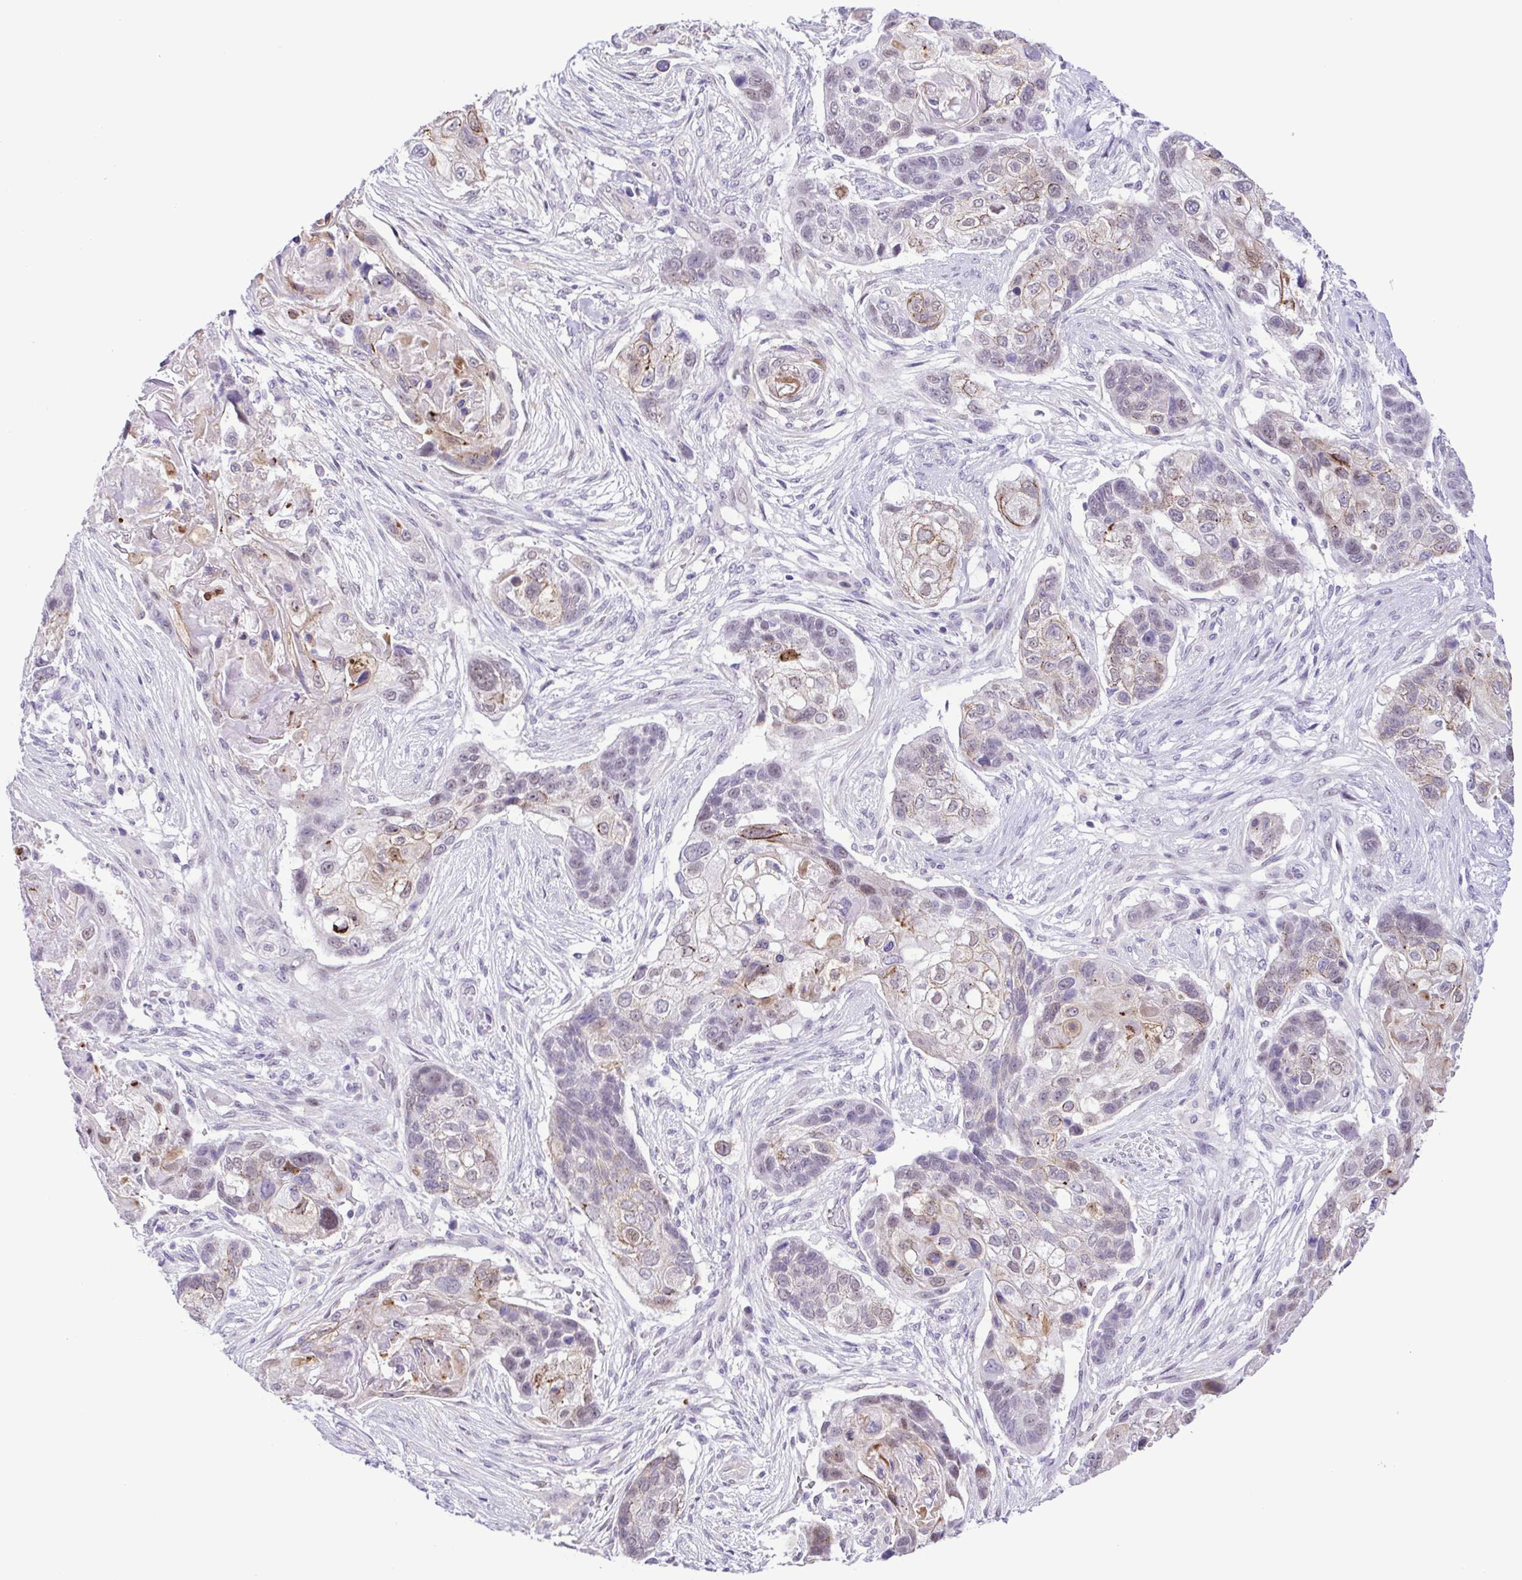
{"staining": {"intensity": "moderate", "quantity": "<25%", "location": "cytoplasmic/membranous,nuclear"}, "tissue": "lung cancer", "cell_type": "Tumor cells", "image_type": "cancer", "snomed": [{"axis": "morphology", "description": "Squamous cell carcinoma, NOS"}, {"axis": "topography", "description": "Lung"}], "caption": "Lung cancer (squamous cell carcinoma) stained with a protein marker shows moderate staining in tumor cells.", "gene": "DCLK2", "patient": {"sex": "male", "age": 69}}